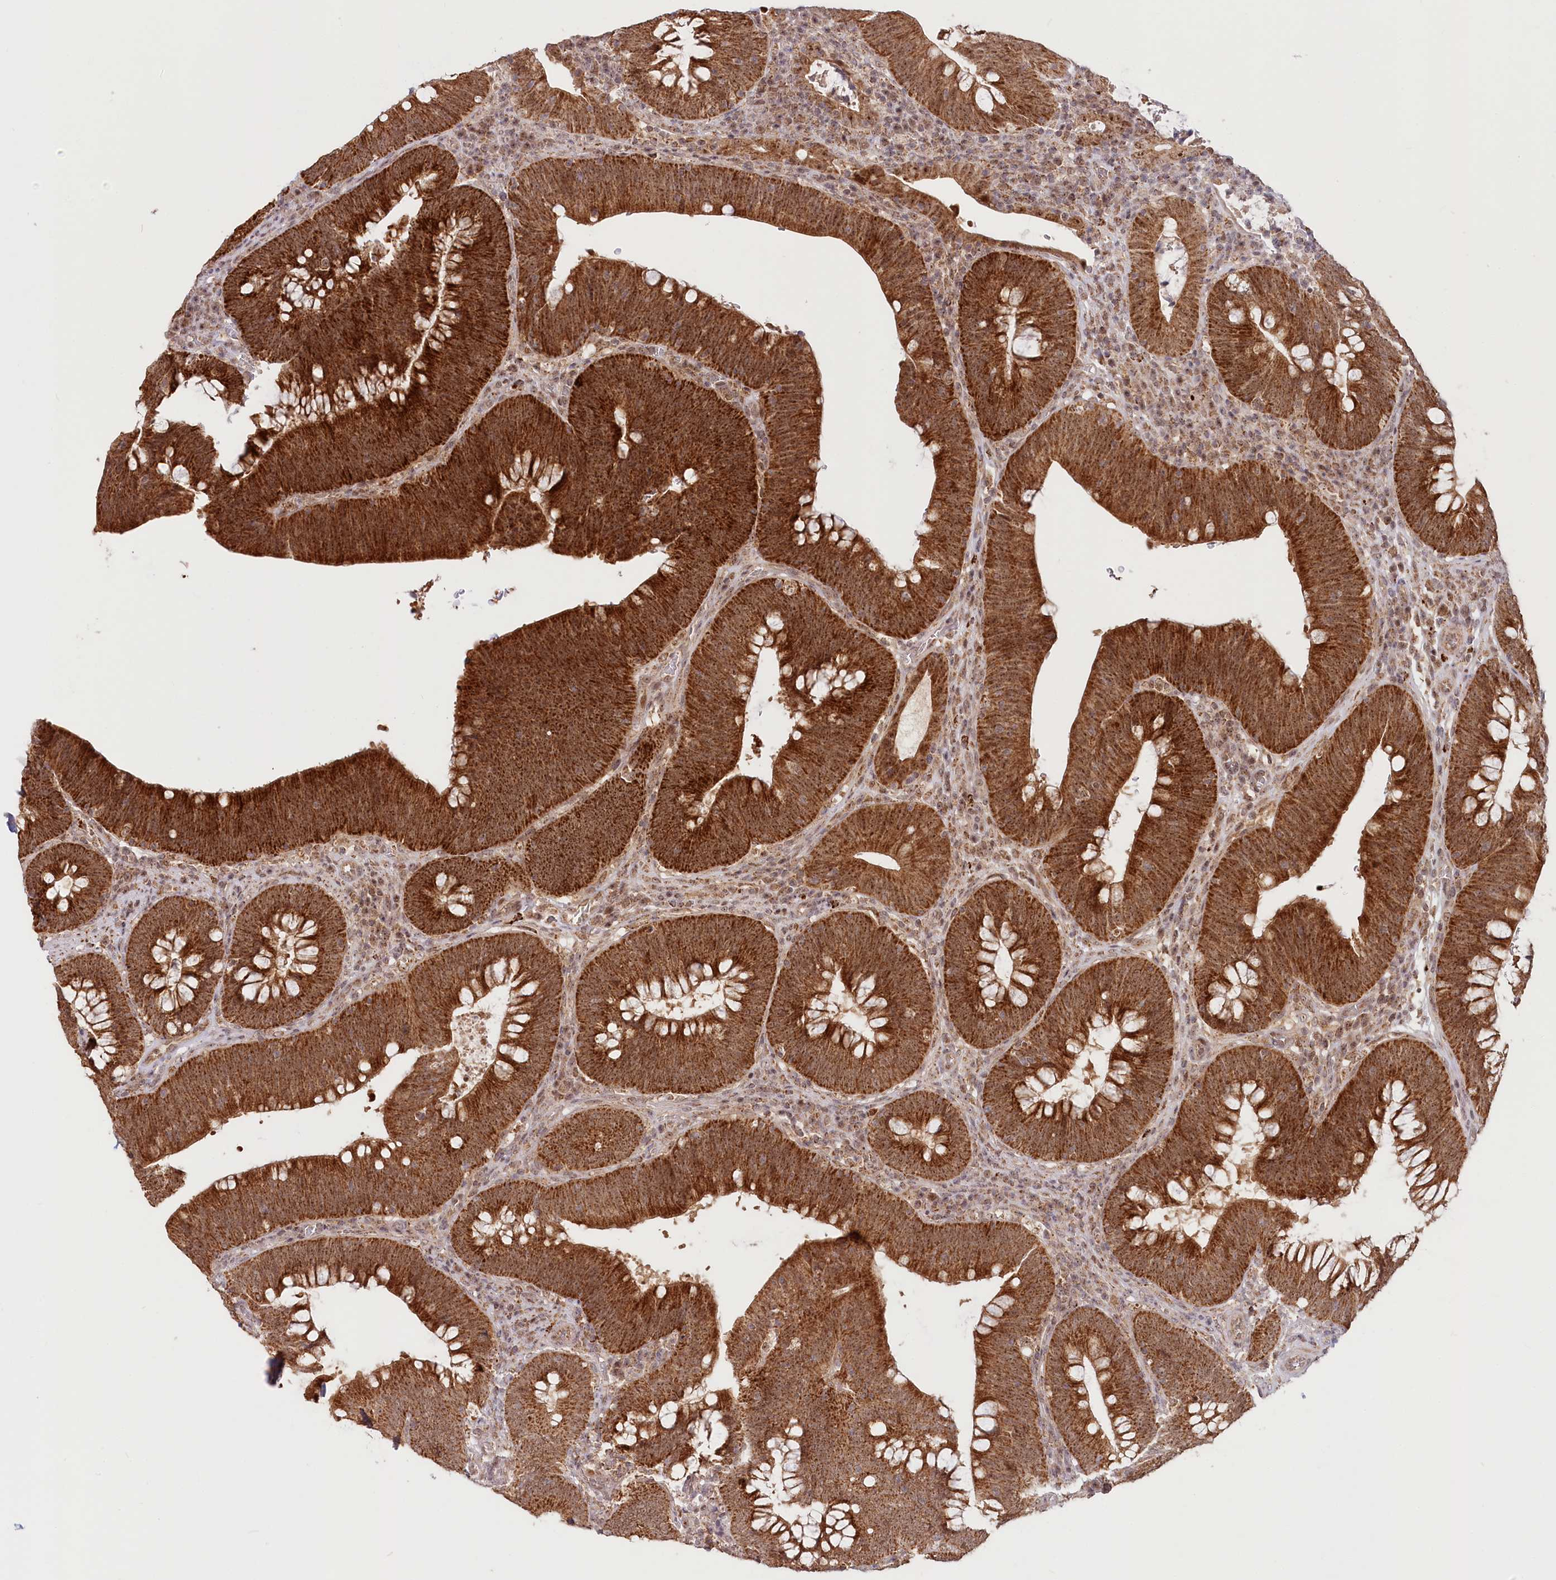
{"staining": {"intensity": "strong", "quantity": ">75%", "location": "cytoplasmic/membranous"}, "tissue": "colorectal cancer", "cell_type": "Tumor cells", "image_type": "cancer", "snomed": [{"axis": "morphology", "description": "Normal tissue, NOS"}, {"axis": "topography", "description": "Colon"}], "caption": "This photomicrograph exhibits immunohistochemistry (IHC) staining of human colorectal cancer, with high strong cytoplasmic/membranous expression in approximately >75% of tumor cells.", "gene": "RTN4IP1", "patient": {"sex": "female", "age": 82}}